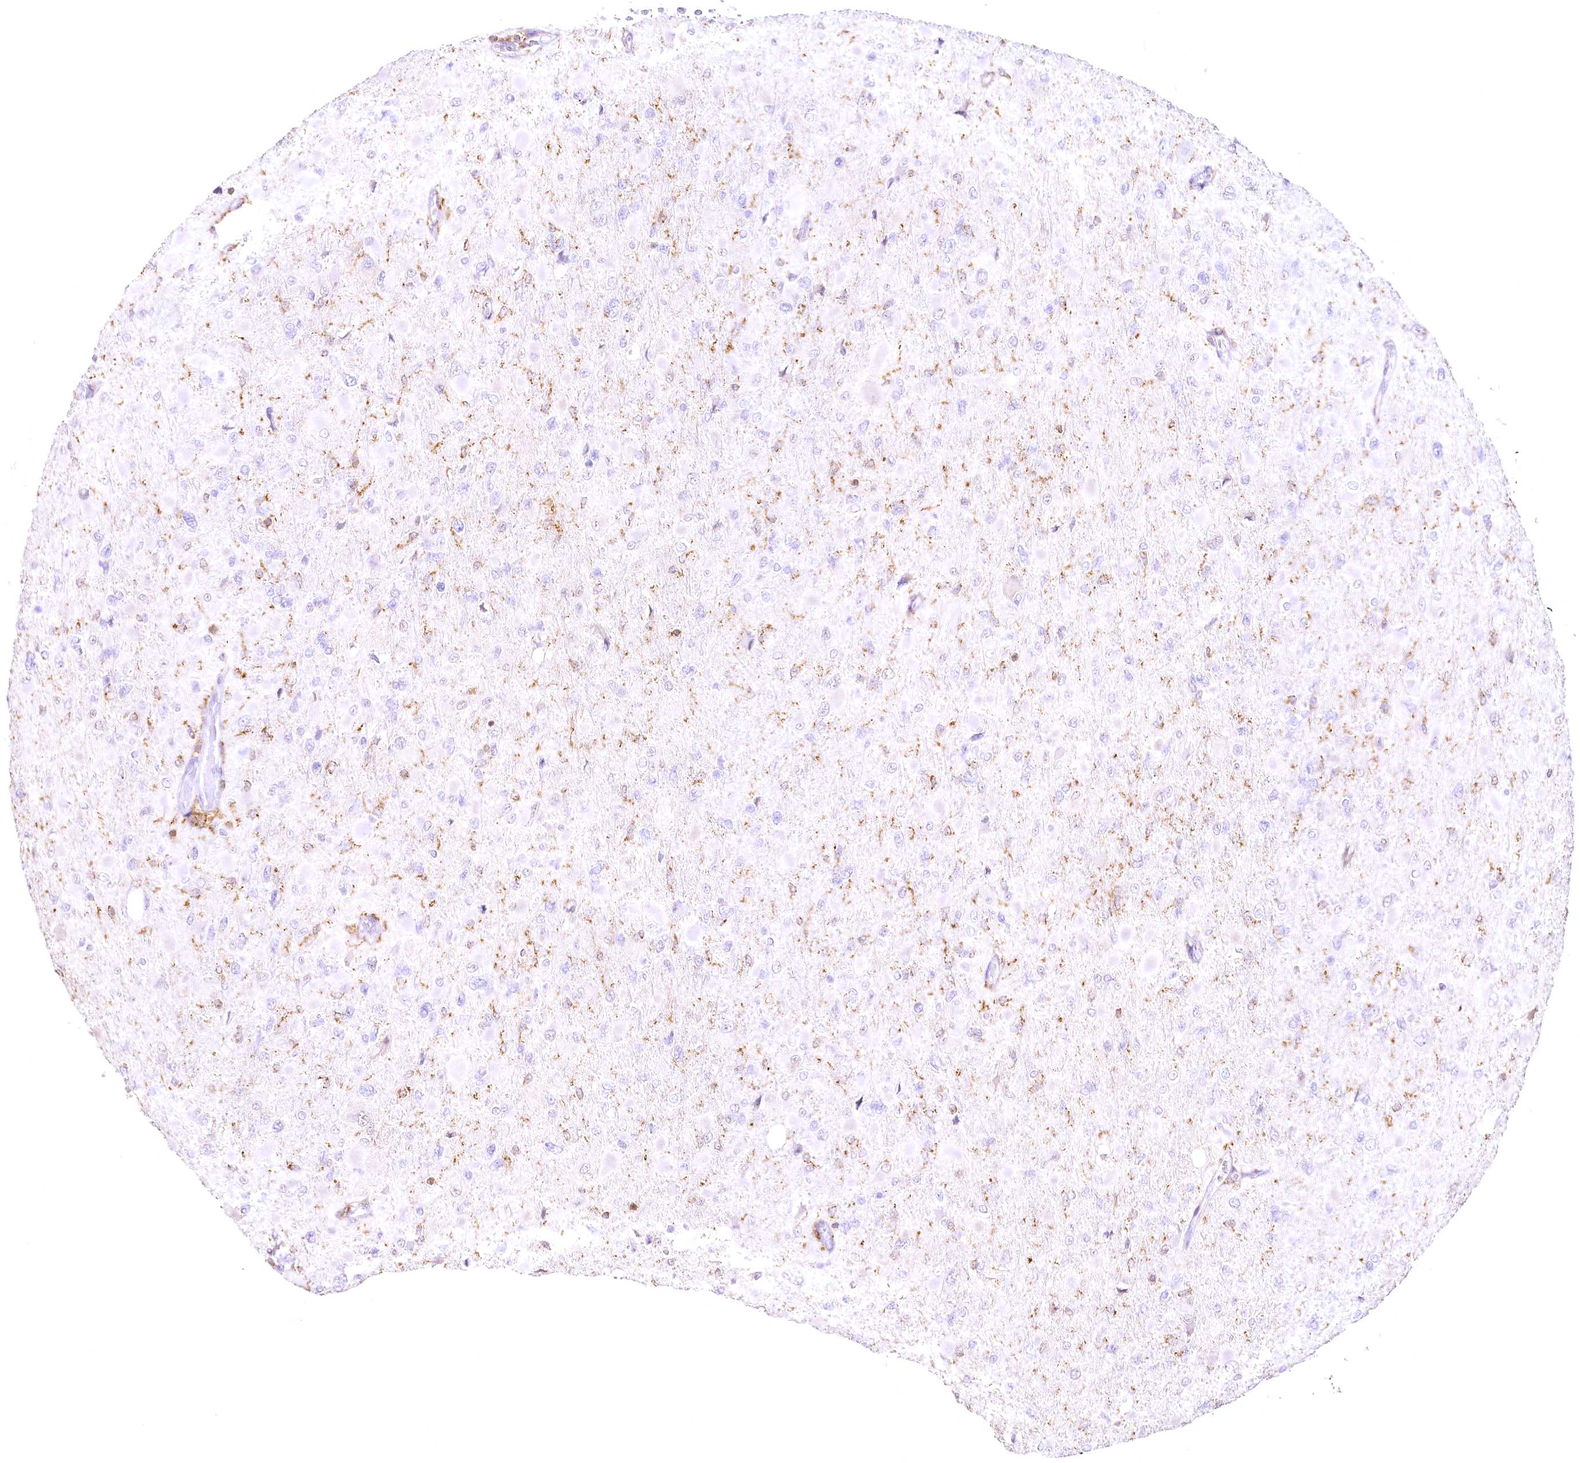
{"staining": {"intensity": "negative", "quantity": "none", "location": "none"}, "tissue": "glioma", "cell_type": "Tumor cells", "image_type": "cancer", "snomed": [{"axis": "morphology", "description": "Glioma, malignant, High grade"}, {"axis": "topography", "description": "Cerebral cortex"}], "caption": "This image is of malignant glioma (high-grade) stained with IHC to label a protein in brown with the nuclei are counter-stained blue. There is no positivity in tumor cells.", "gene": "DOCK2", "patient": {"sex": "female", "age": 36}}